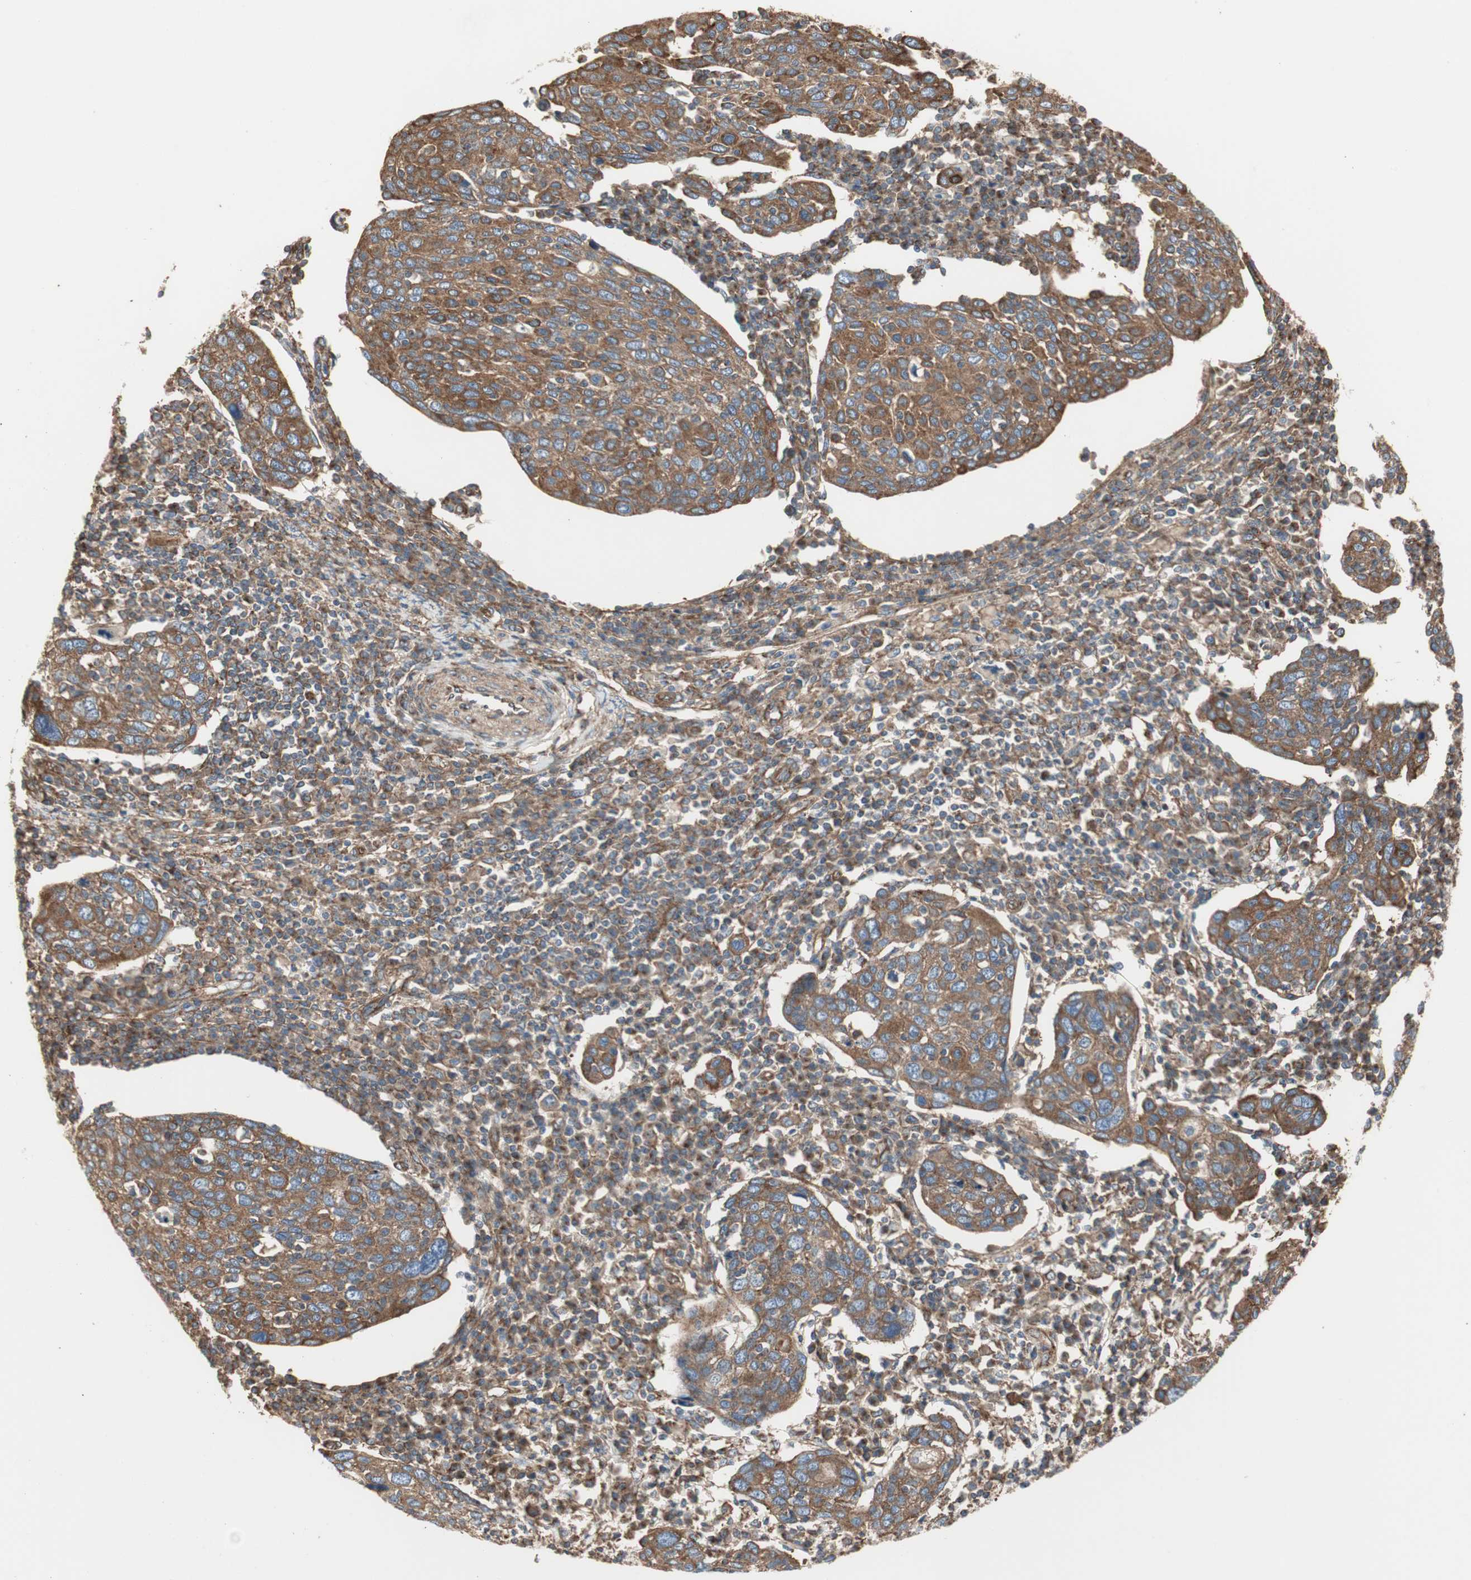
{"staining": {"intensity": "strong", "quantity": ">75%", "location": "cytoplasmic/membranous"}, "tissue": "cervical cancer", "cell_type": "Tumor cells", "image_type": "cancer", "snomed": [{"axis": "morphology", "description": "Squamous cell carcinoma, NOS"}, {"axis": "topography", "description": "Cervix"}], "caption": "Brown immunohistochemical staining in cervical cancer reveals strong cytoplasmic/membranous expression in approximately >75% of tumor cells.", "gene": "H6PD", "patient": {"sex": "female", "age": 40}}